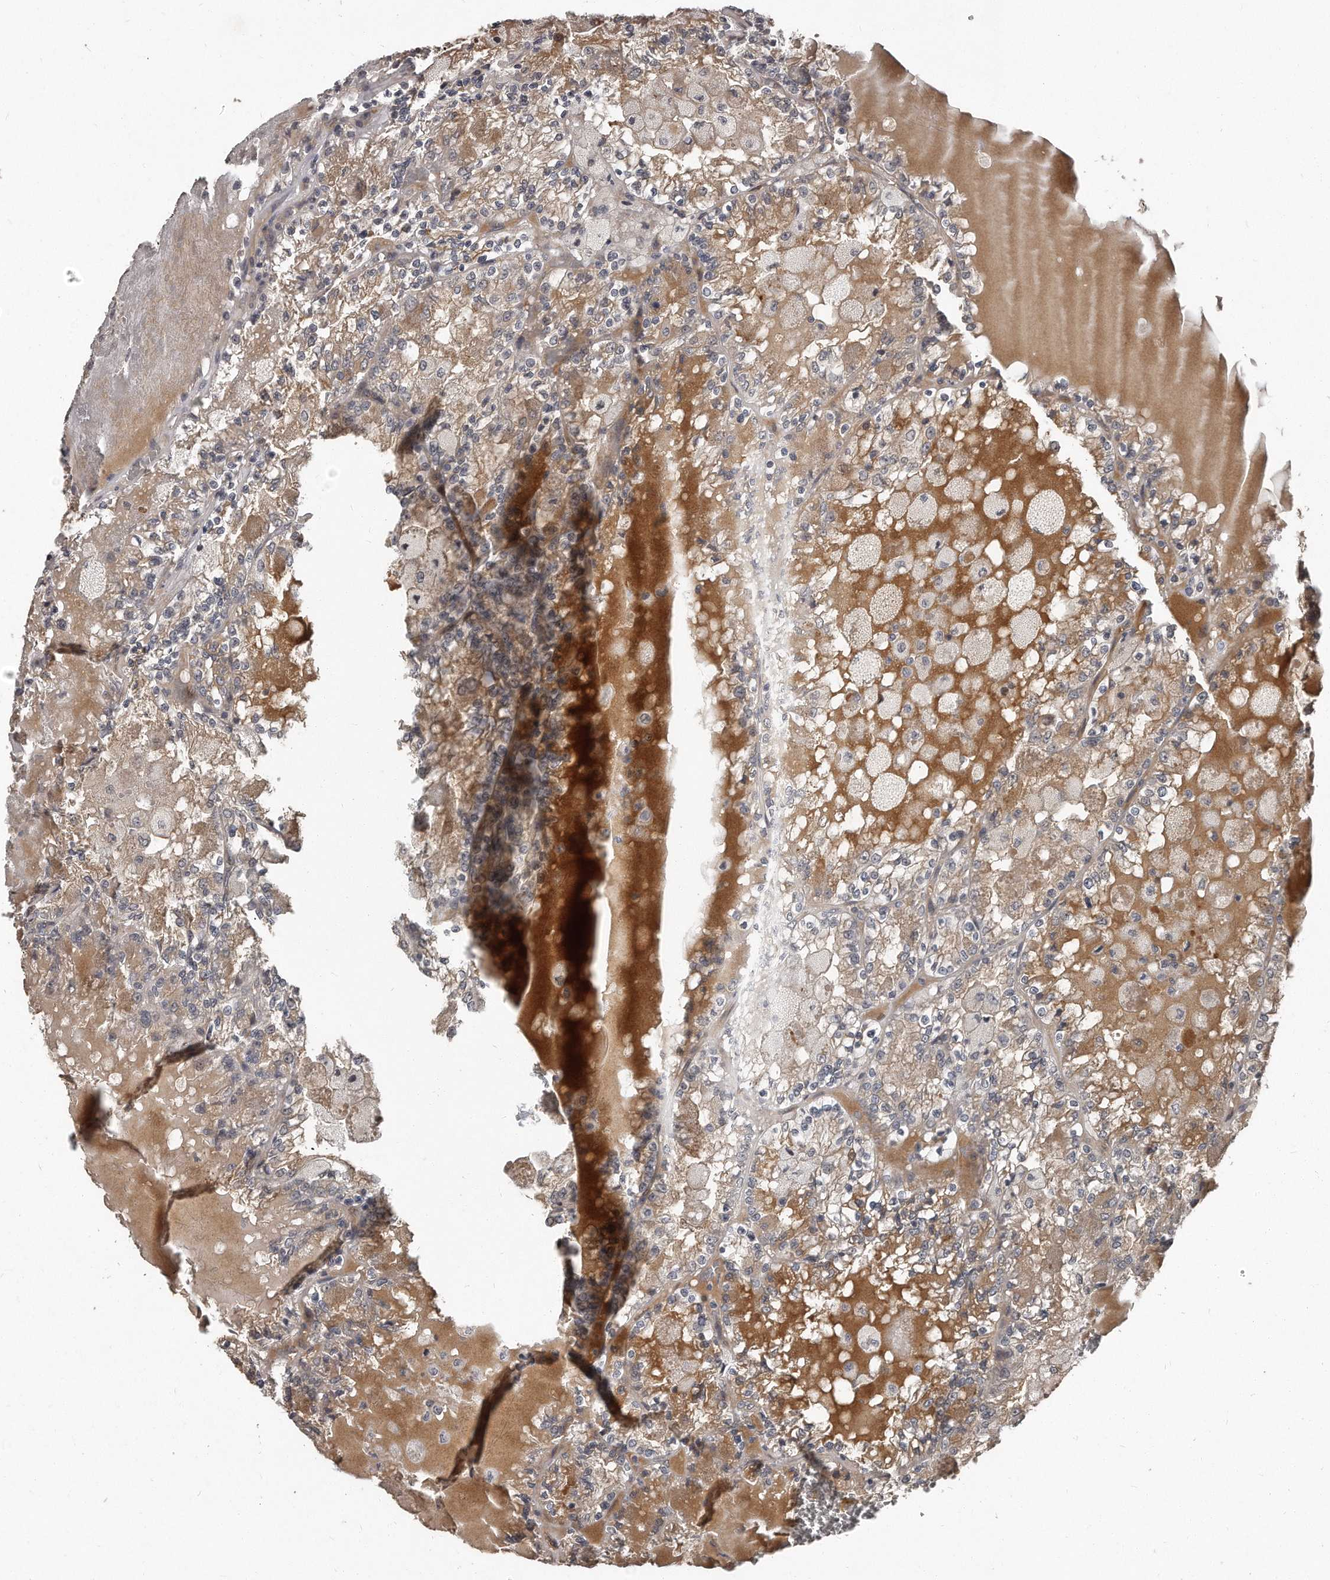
{"staining": {"intensity": "moderate", "quantity": ">75%", "location": "cytoplasmic/membranous"}, "tissue": "renal cancer", "cell_type": "Tumor cells", "image_type": "cancer", "snomed": [{"axis": "morphology", "description": "Adenocarcinoma, NOS"}, {"axis": "topography", "description": "Kidney"}], "caption": "Renal cancer stained for a protein (brown) demonstrates moderate cytoplasmic/membranous positive staining in about >75% of tumor cells.", "gene": "GRB10", "patient": {"sex": "female", "age": 56}}